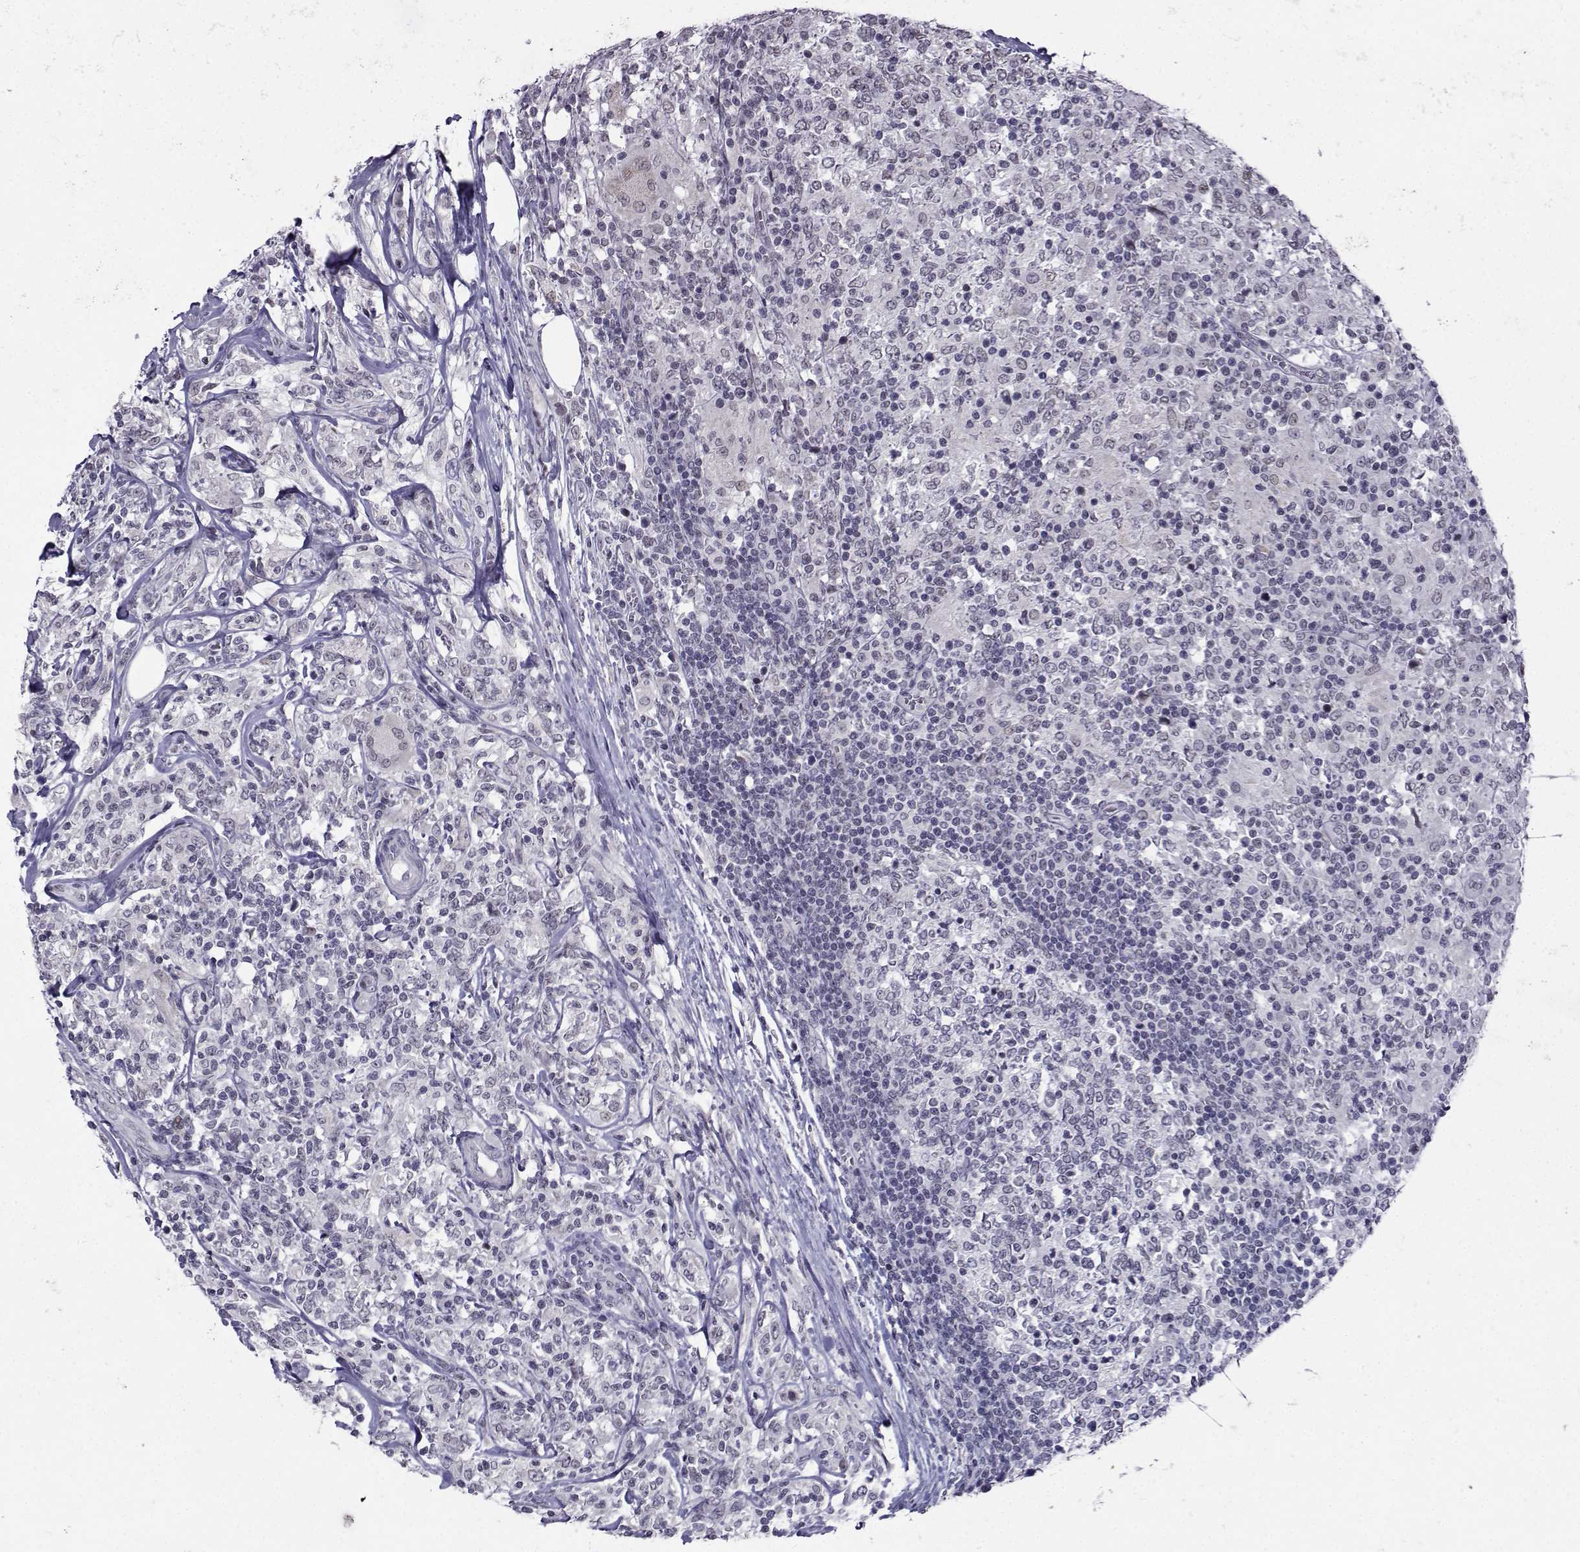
{"staining": {"intensity": "negative", "quantity": "none", "location": "none"}, "tissue": "lymphoma", "cell_type": "Tumor cells", "image_type": "cancer", "snomed": [{"axis": "morphology", "description": "Malignant lymphoma, non-Hodgkin's type, High grade"}, {"axis": "topography", "description": "Lymph node"}], "caption": "IHC photomicrograph of neoplastic tissue: lymphoma stained with DAB (3,3'-diaminobenzidine) displays no significant protein expression in tumor cells.", "gene": "LIN28A", "patient": {"sex": "female", "age": 84}}